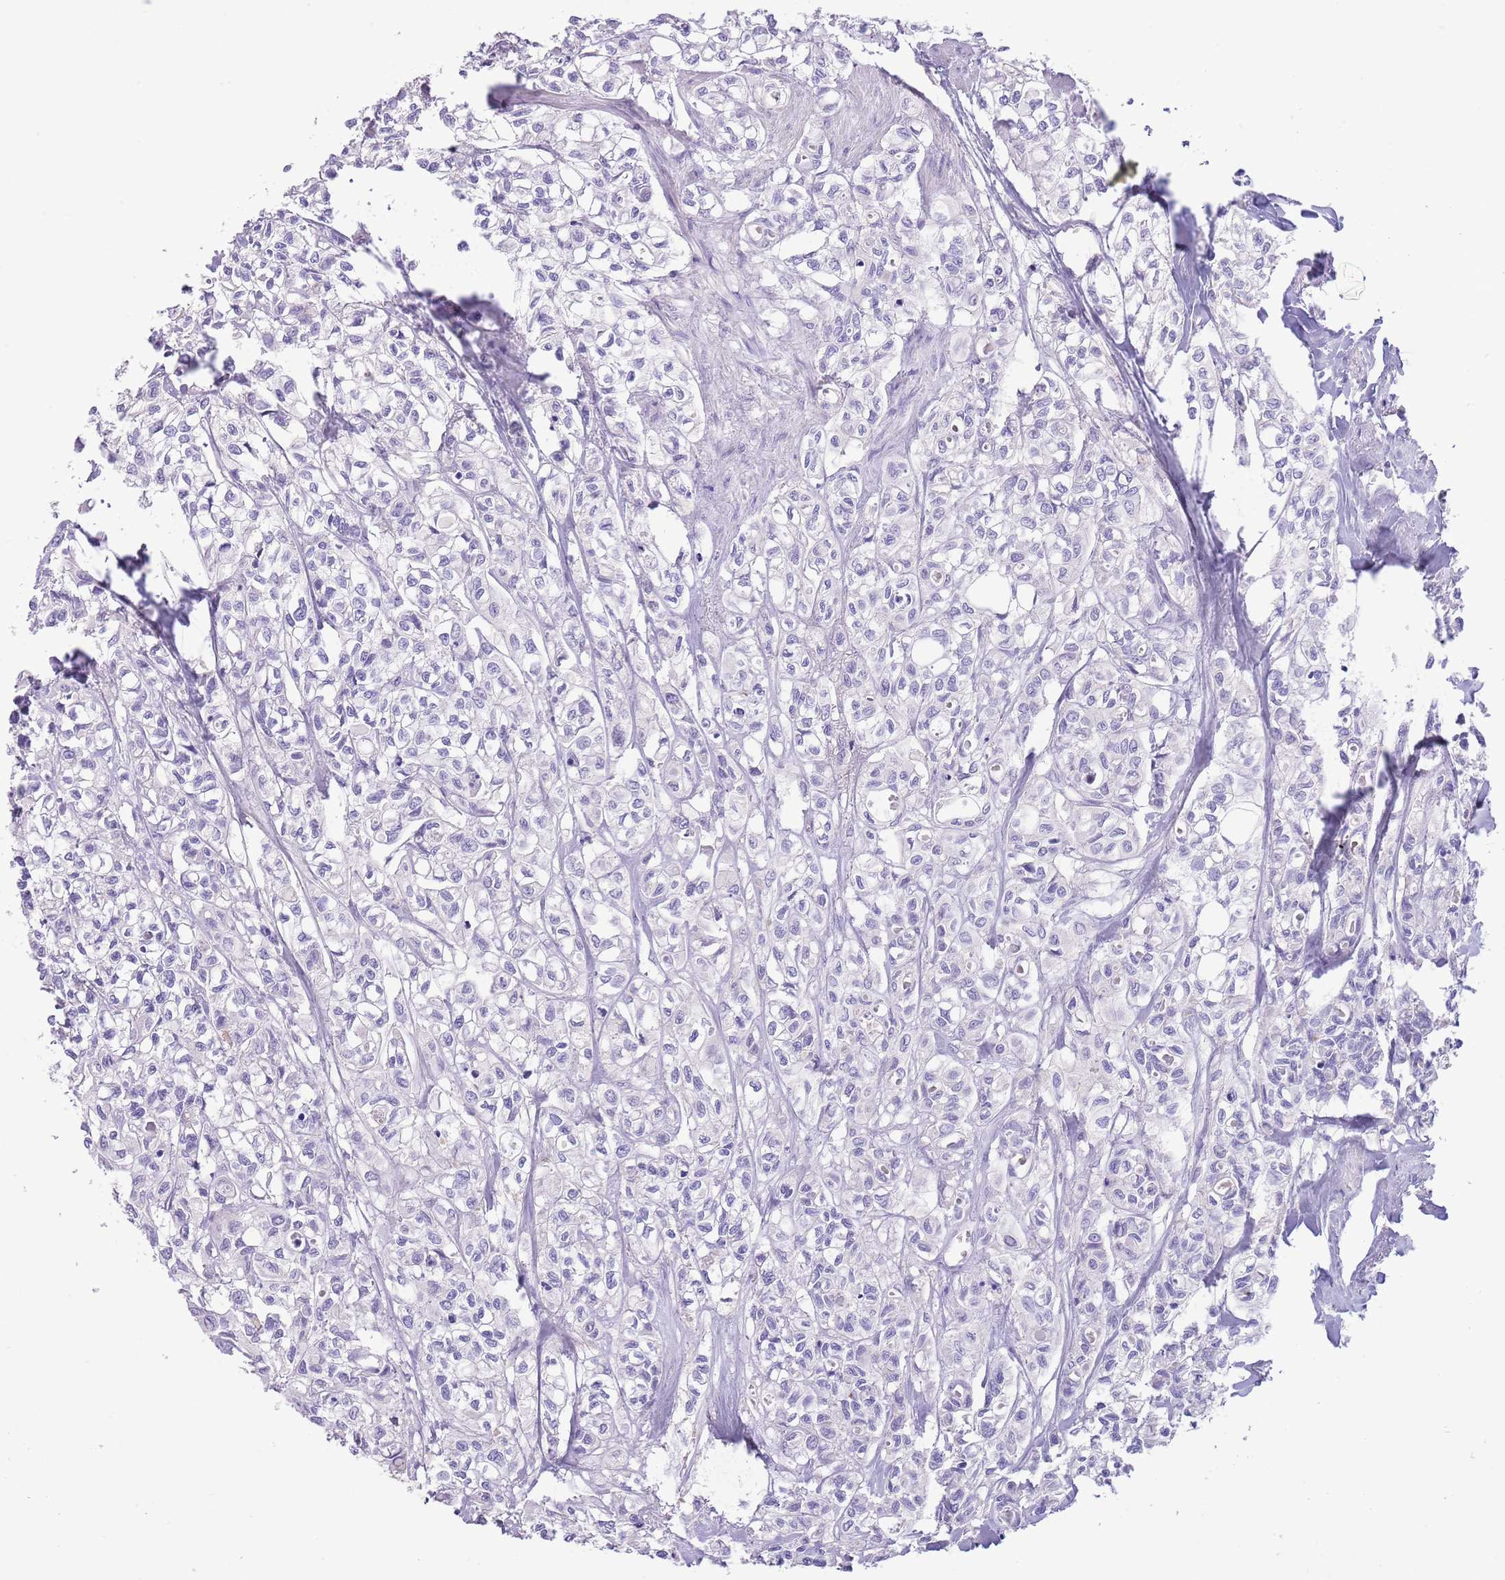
{"staining": {"intensity": "negative", "quantity": "none", "location": "none"}, "tissue": "urothelial cancer", "cell_type": "Tumor cells", "image_type": "cancer", "snomed": [{"axis": "morphology", "description": "Urothelial carcinoma, High grade"}, {"axis": "topography", "description": "Urinary bladder"}], "caption": "This is an immunohistochemistry (IHC) micrograph of urothelial cancer. There is no staining in tumor cells.", "gene": "TOX2", "patient": {"sex": "male", "age": 67}}